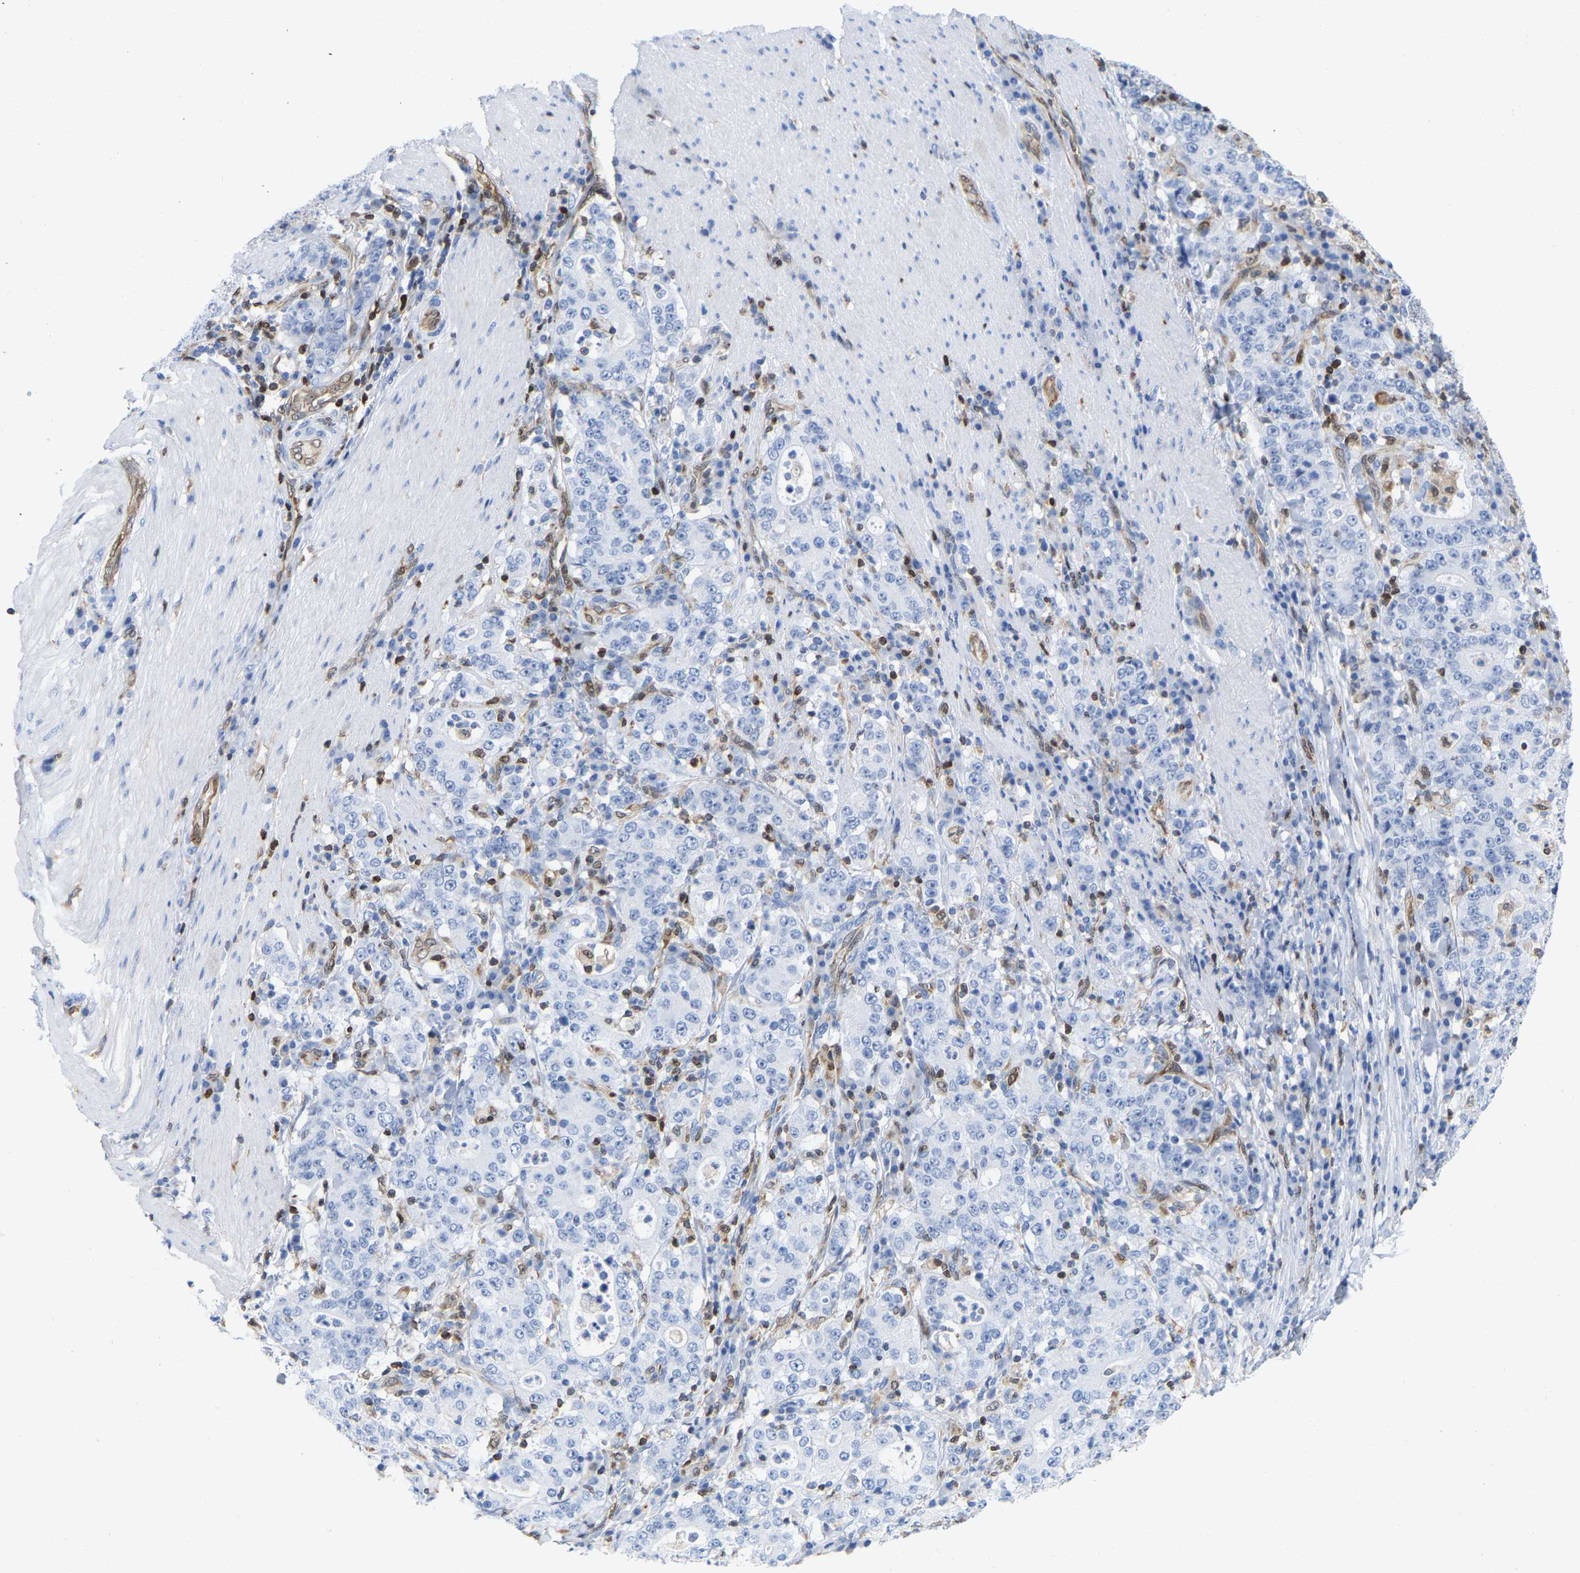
{"staining": {"intensity": "negative", "quantity": "none", "location": "none"}, "tissue": "stomach cancer", "cell_type": "Tumor cells", "image_type": "cancer", "snomed": [{"axis": "morphology", "description": "Normal tissue, NOS"}, {"axis": "morphology", "description": "Adenocarcinoma, NOS"}, {"axis": "topography", "description": "Stomach, upper"}, {"axis": "topography", "description": "Stomach"}], "caption": "An immunohistochemistry histopathology image of stomach cancer is shown. There is no staining in tumor cells of stomach cancer.", "gene": "GIMAP4", "patient": {"sex": "male", "age": 59}}